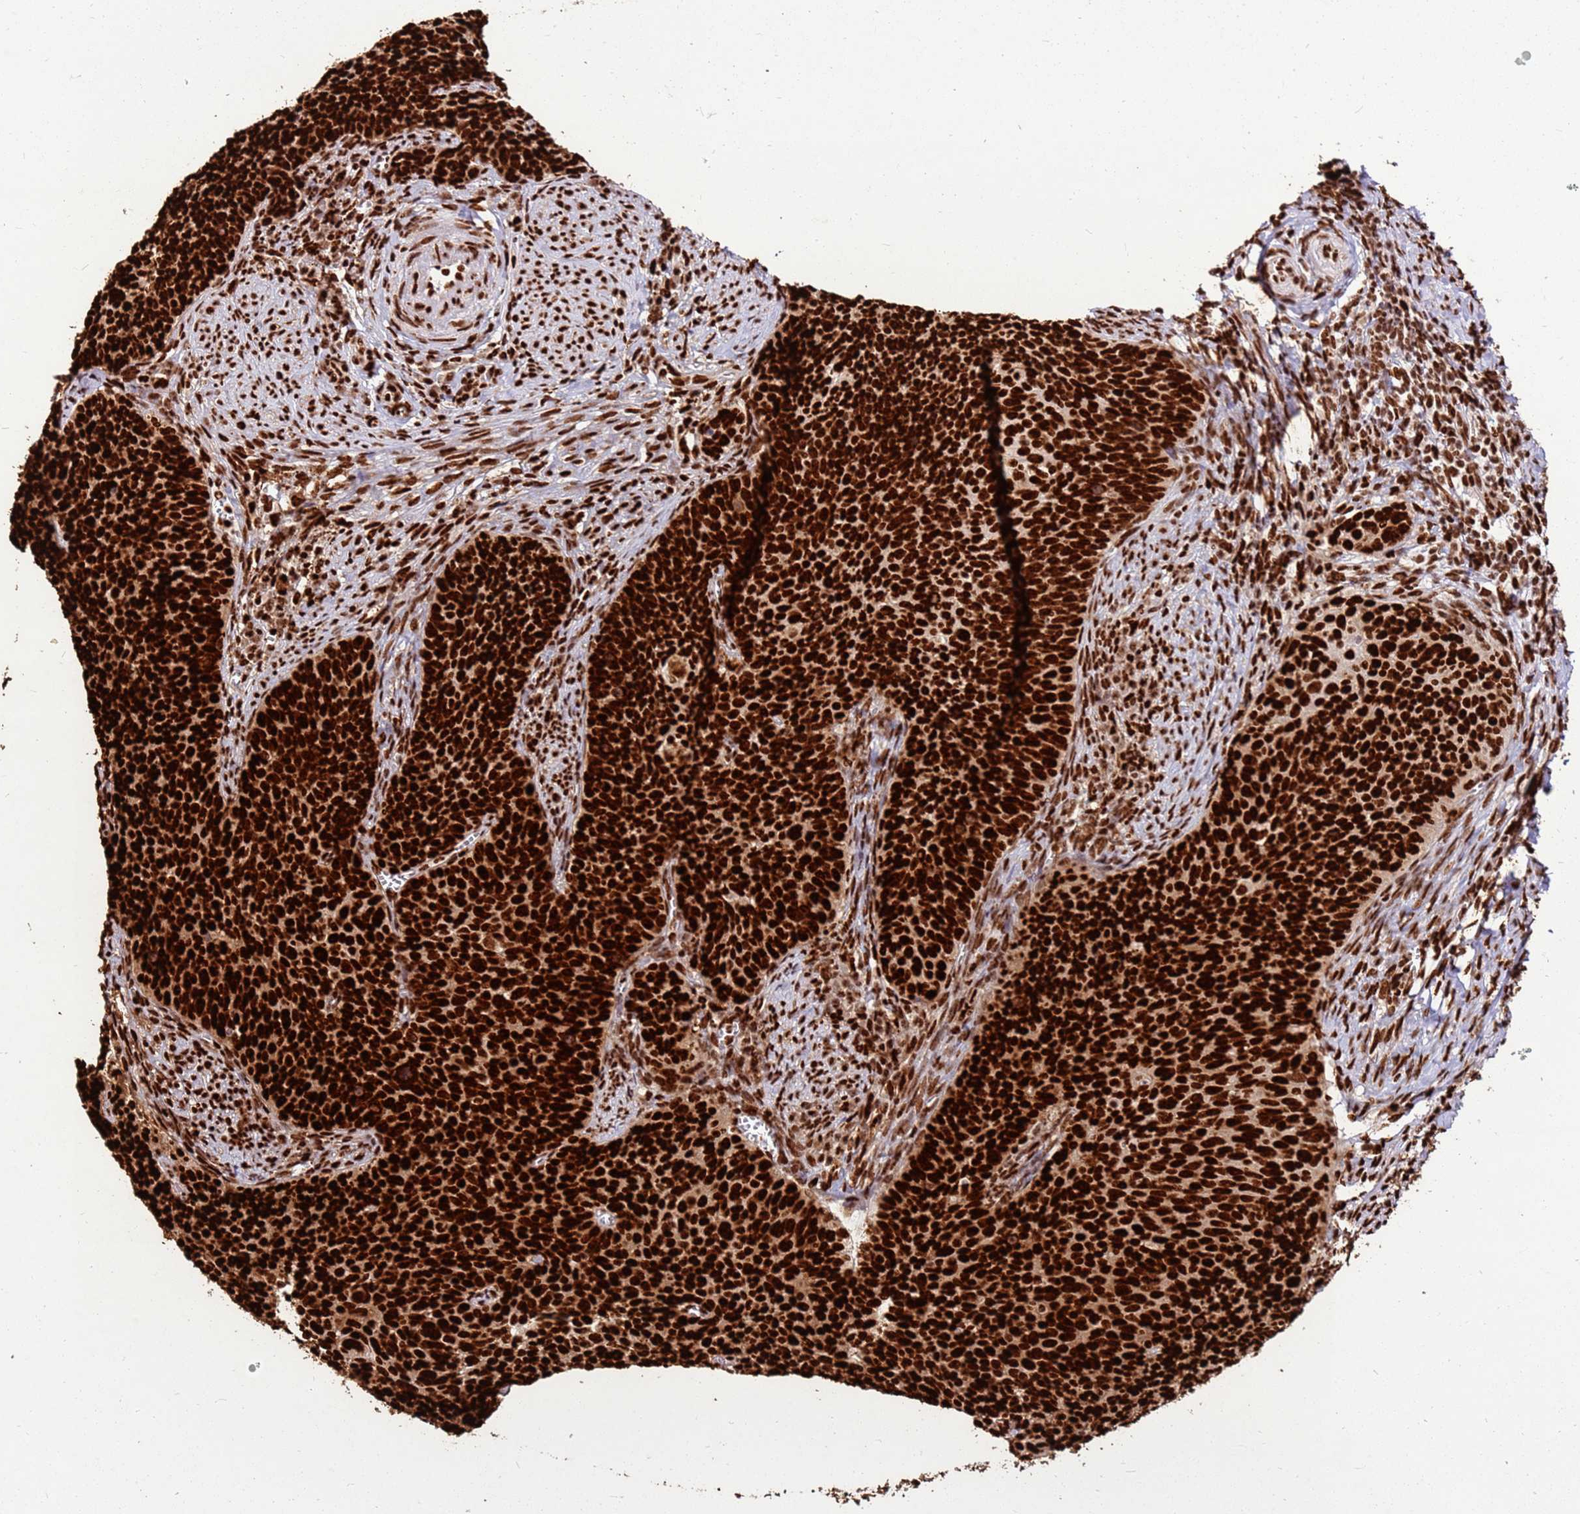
{"staining": {"intensity": "strong", "quantity": ">75%", "location": "nuclear"}, "tissue": "cervical cancer", "cell_type": "Tumor cells", "image_type": "cancer", "snomed": [{"axis": "morphology", "description": "Normal tissue, NOS"}, {"axis": "morphology", "description": "Squamous cell carcinoma, NOS"}, {"axis": "topography", "description": "Cervix"}], "caption": "IHC staining of cervical cancer (squamous cell carcinoma), which reveals high levels of strong nuclear expression in approximately >75% of tumor cells indicating strong nuclear protein expression. The staining was performed using DAB (brown) for protein detection and nuclei were counterstained in hematoxylin (blue).", "gene": "HNRNPAB", "patient": {"sex": "female", "age": 39}}